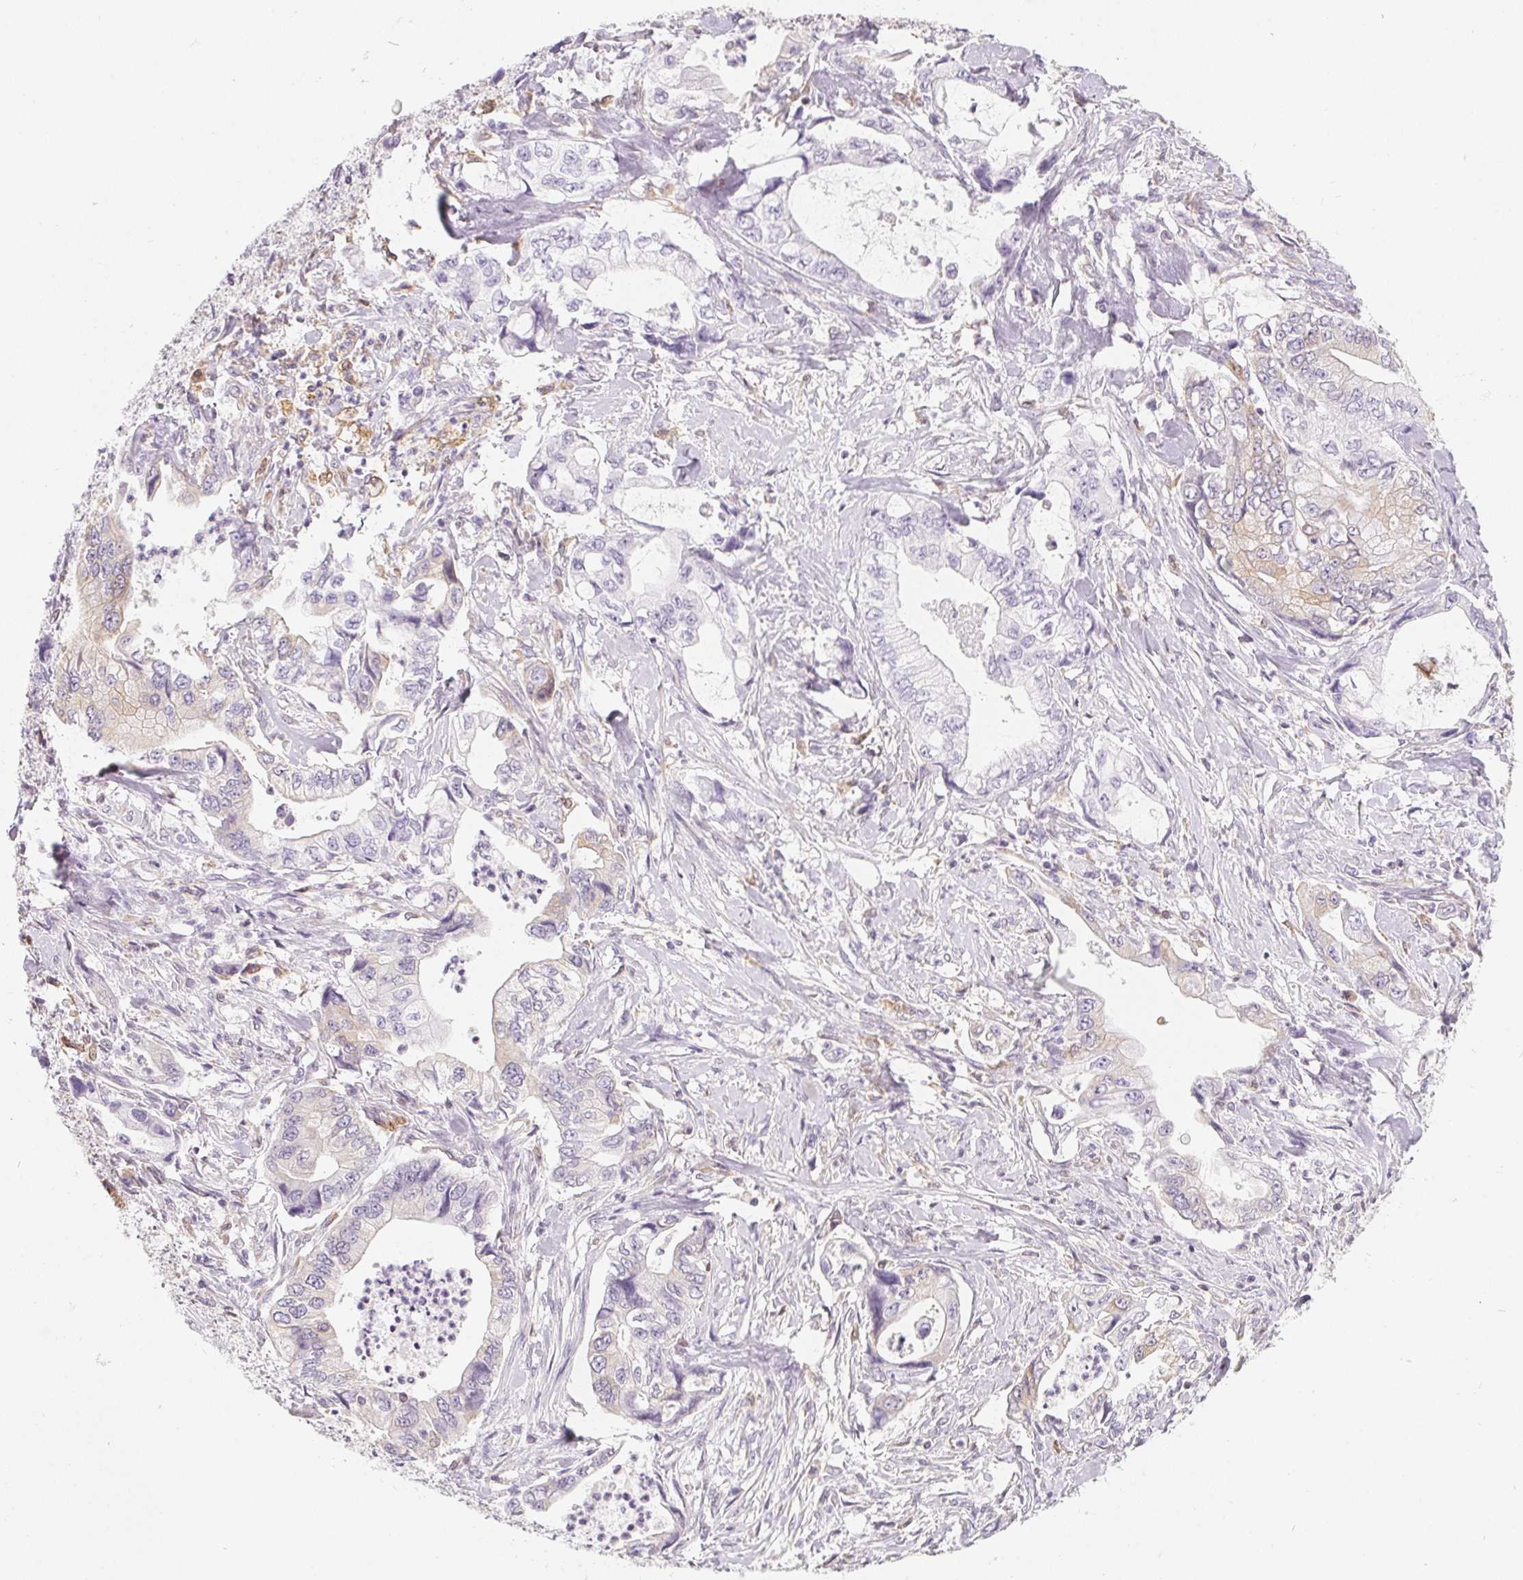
{"staining": {"intensity": "negative", "quantity": "none", "location": "none"}, "tissue": "stomach cancer", "cell_type": "Tumor cells", "image_type": "cancer", "snomed": [{"axis": "morphology", "description": "Adenocarcinoma, NOS"}, {"axis": "topography", "description": "Pancreas"}, {"axis": "topography", "description": "Stomach, upper"}], "caption": "Immunohistochemical staining of adenocarcinoma (stomach) reveals no significant expression in tumor cells.", "gene": "SOAT1", "patient": {"sex": "male", "age": 77}}